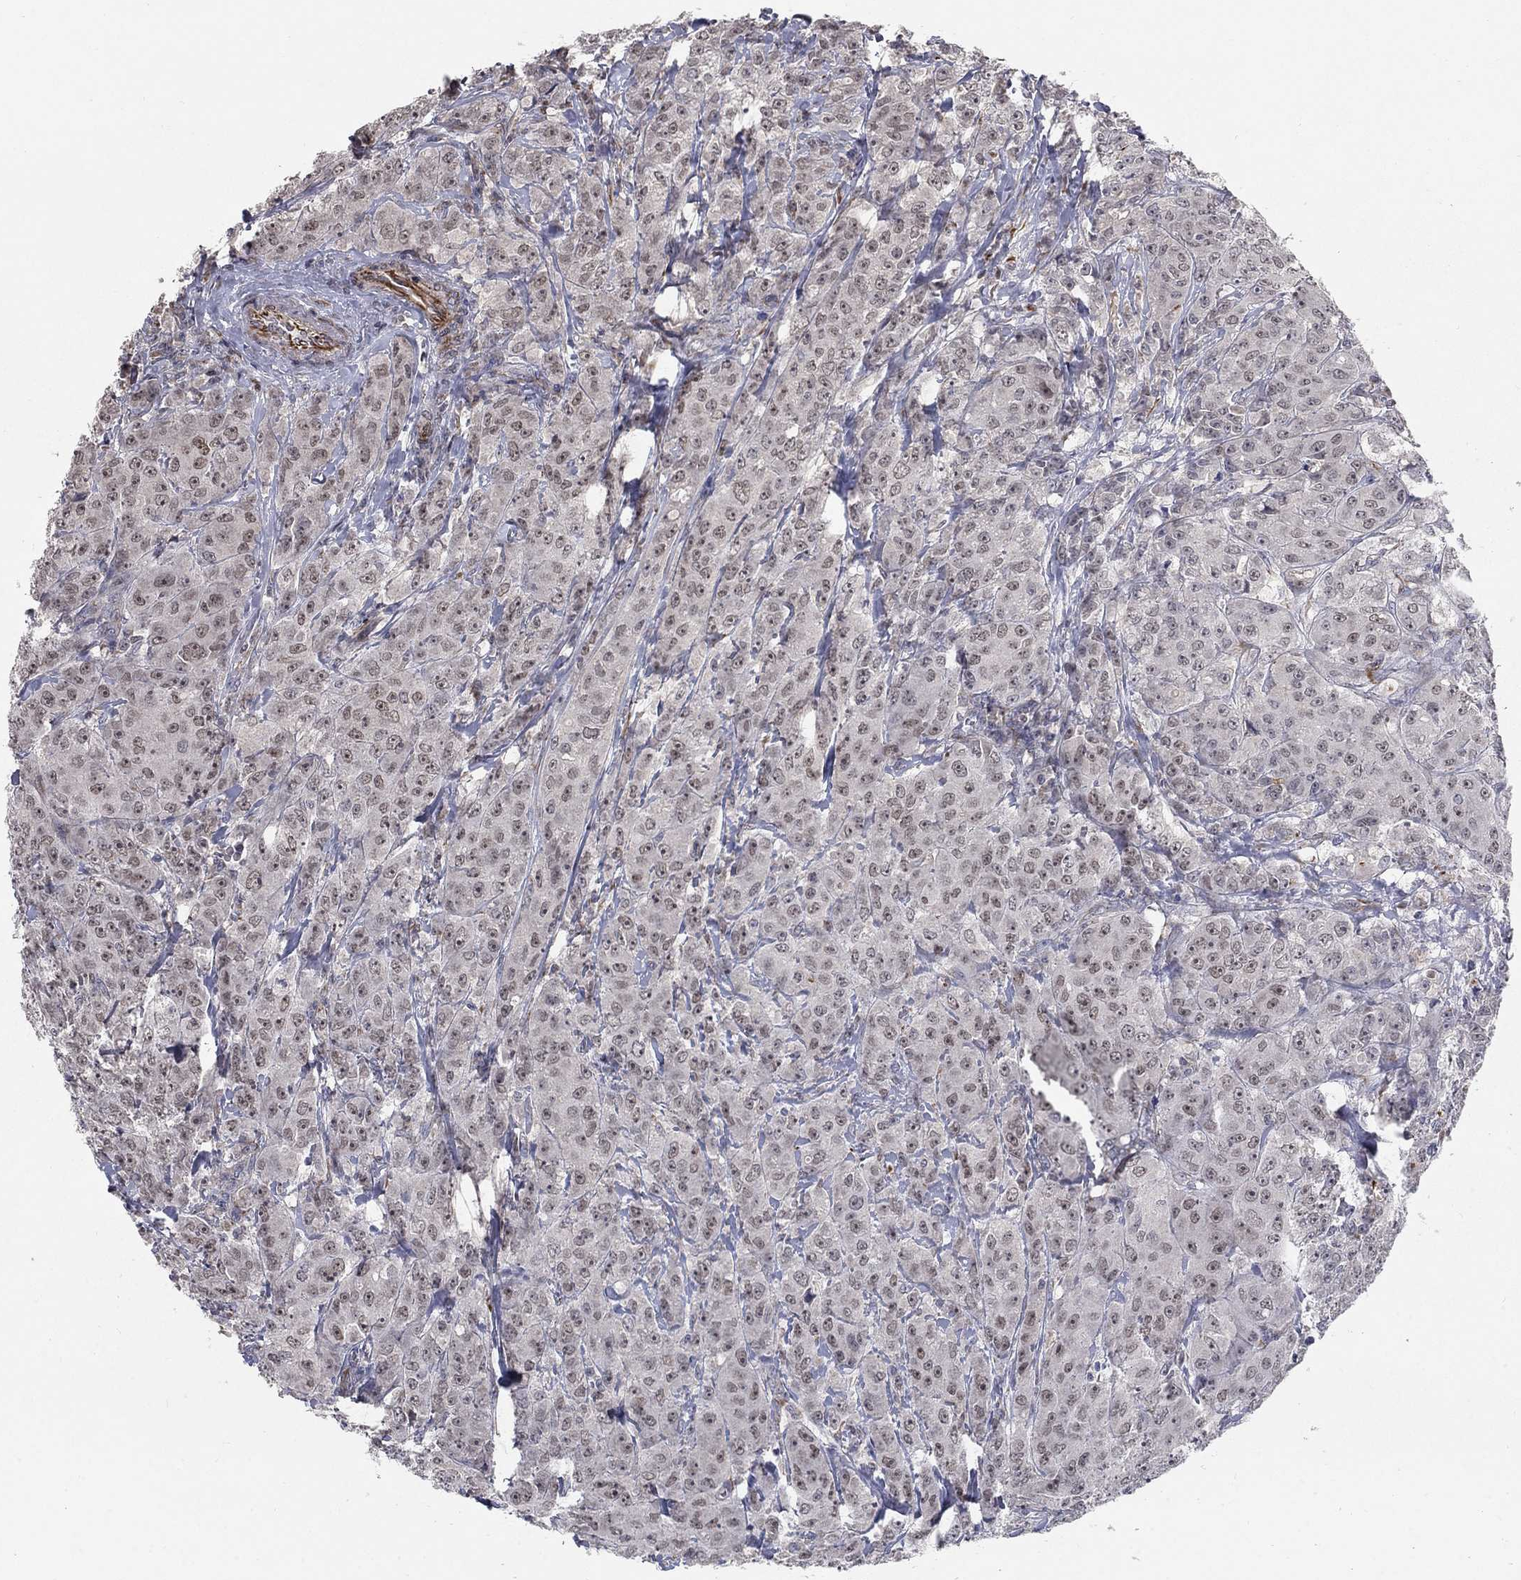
{"staining": {"intensity": "moderate", "quantity": "<25%", "location": "nuclear"}, "tissue": "breast cancer", "cell_type": "Tumor cells", "image_type": "cancer", "snomed": [{"axis": "morphology", "description": "Duct carcinoma"}, {"axis": "topography", "description": "Breast"}], "caption": "Tumor cells display low levels of moderate nuclear positivity in approximately <25% of cells in human breast cancer.", "gene": "MSRA", "patient": {"sex": "female", "age": 43}}